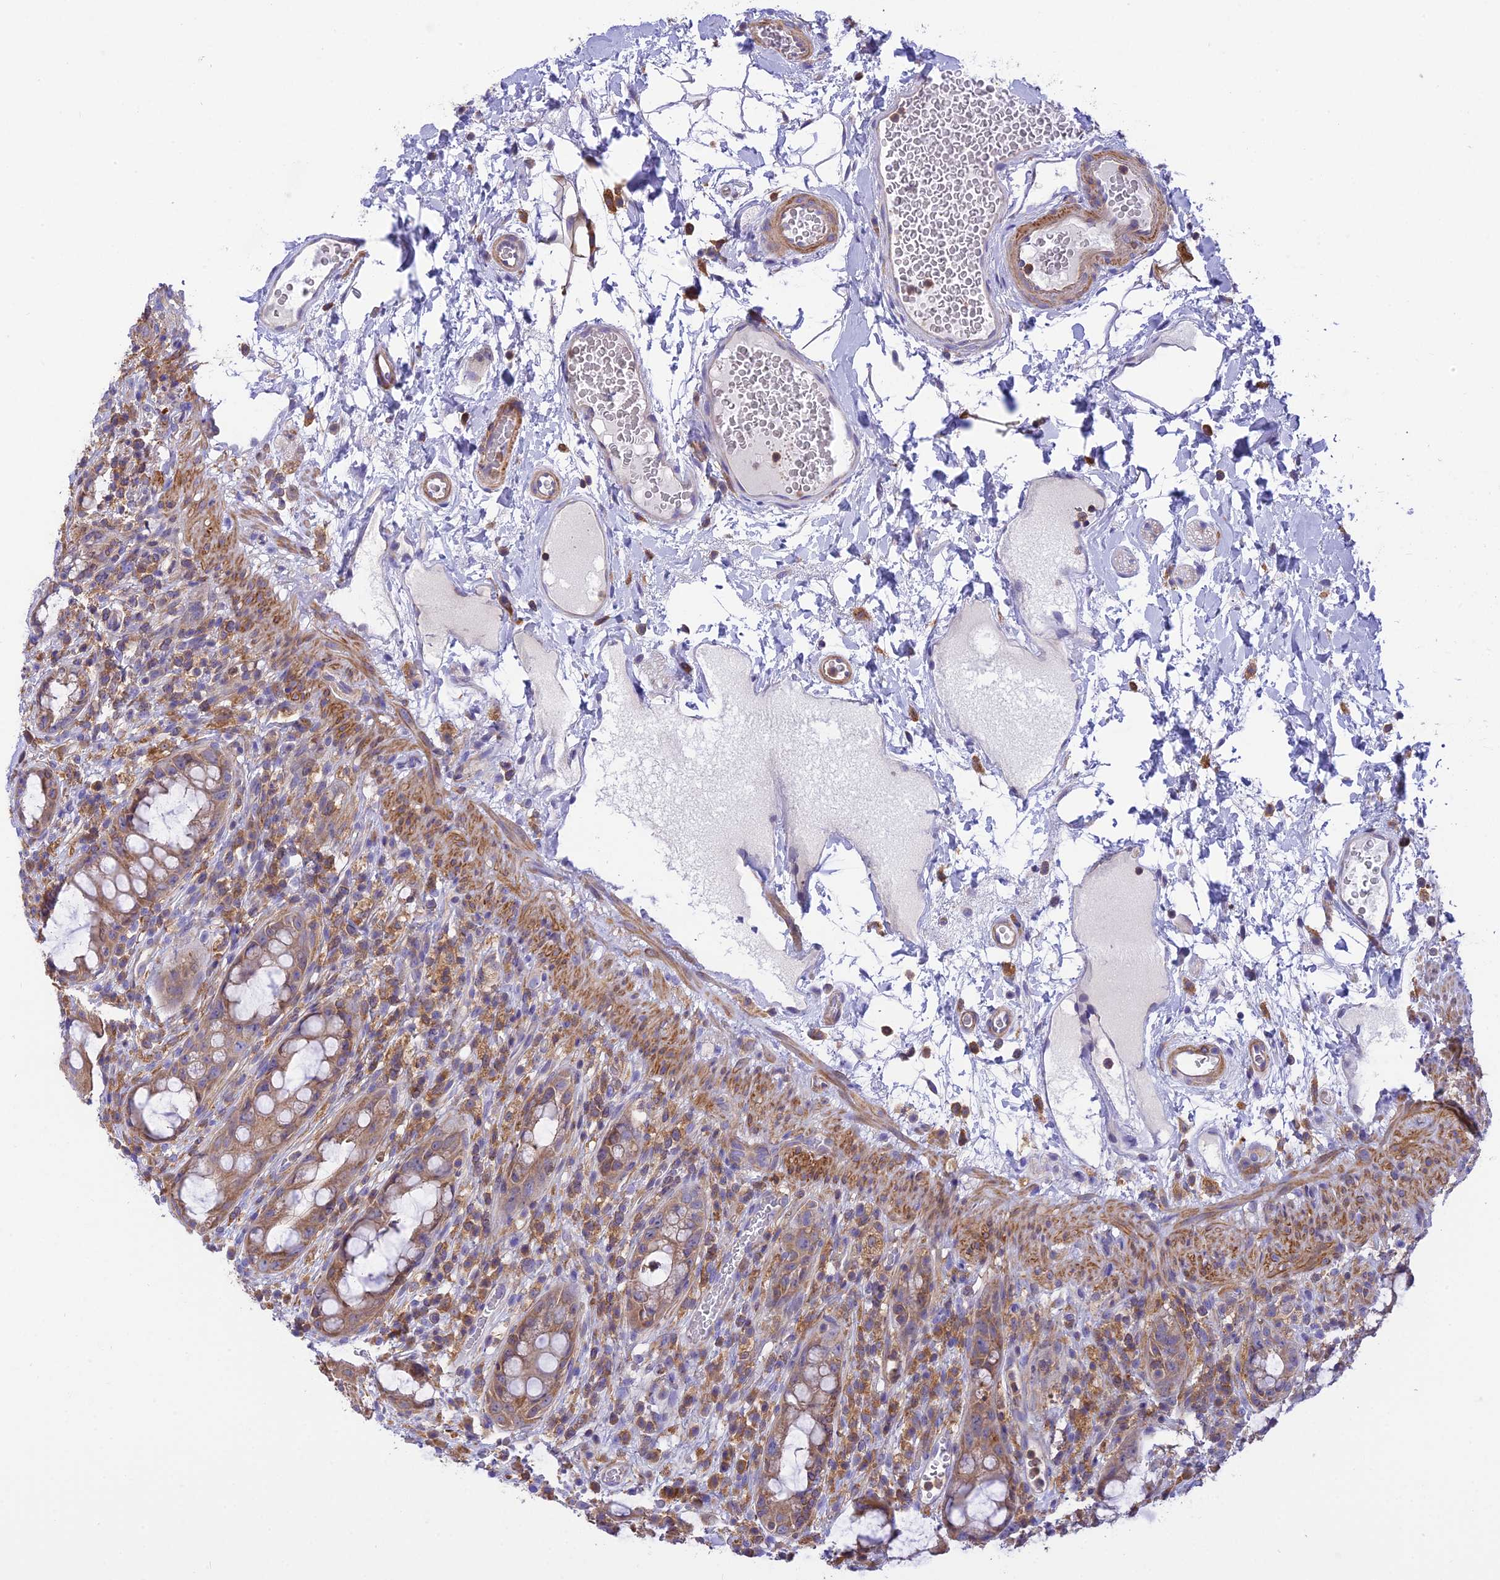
{"staining": {"intensity": "moderate", "quantity": ">75%", "location": "cytoplasmic/membranous"}, "tissue": "rectum", "cell_type": "Glandular cells", "image_type": "normal", "snomed": [{"axis": "morphology", "description": "Normal tissue, NOS"}, {"axis": "topography", "description": "Rectum"}], "caption": "Immunohistochemistry (IHC) micrograph of benign human rectum stained for a protein (brown), which reveals medium levels of moderate cytoplasmic/membranous staining in about >75% of glandular cells.", "gene": "CORO7", "patient": {"sex": "female", "age": 57}}